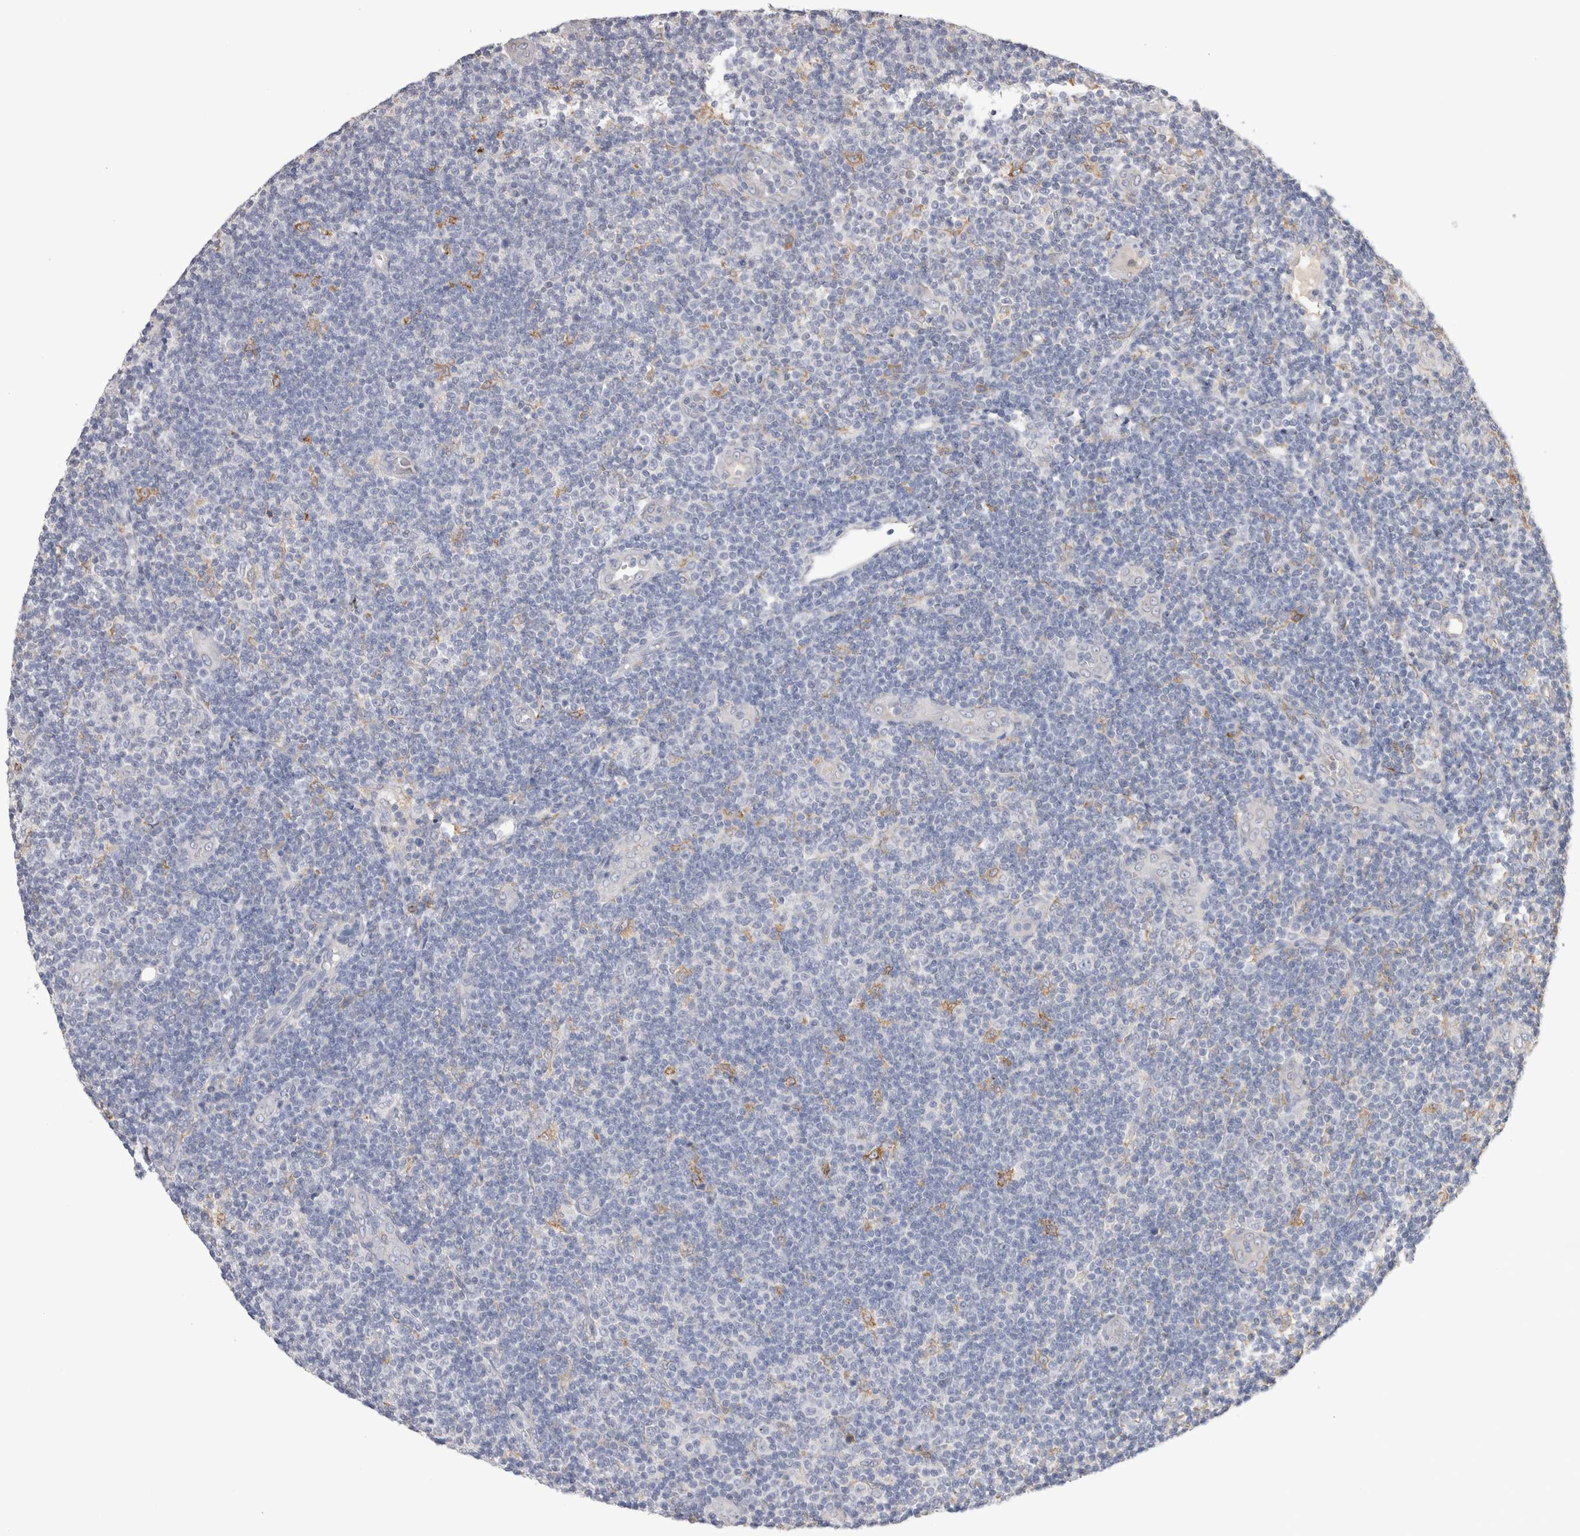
{"staining": {"intensity": "negative", "quantity": "none", "location": "none"}, "tissue": "lymphoma", "cell_type": "Tumor cells", "image_type": "cancer", "snomed": [{"axis": "morphology", "description": "Malignant lymphoma, non-Hodgkin's type, Low grade"}, {"axis": "topography", "description": "Lymph node"}], "caption": "Image shows no significant protein positivity in tumor cells of low-grade malignant lymphoma, non-Hodgkin's type. The staining was performed using DAB to visualize the protein expression in brown, while the nuclei were stained in blue with hematoxylin (Magnification: 20x).", "gene": "LRPAP1", "patient": {"sex": "male", "age": 83}}